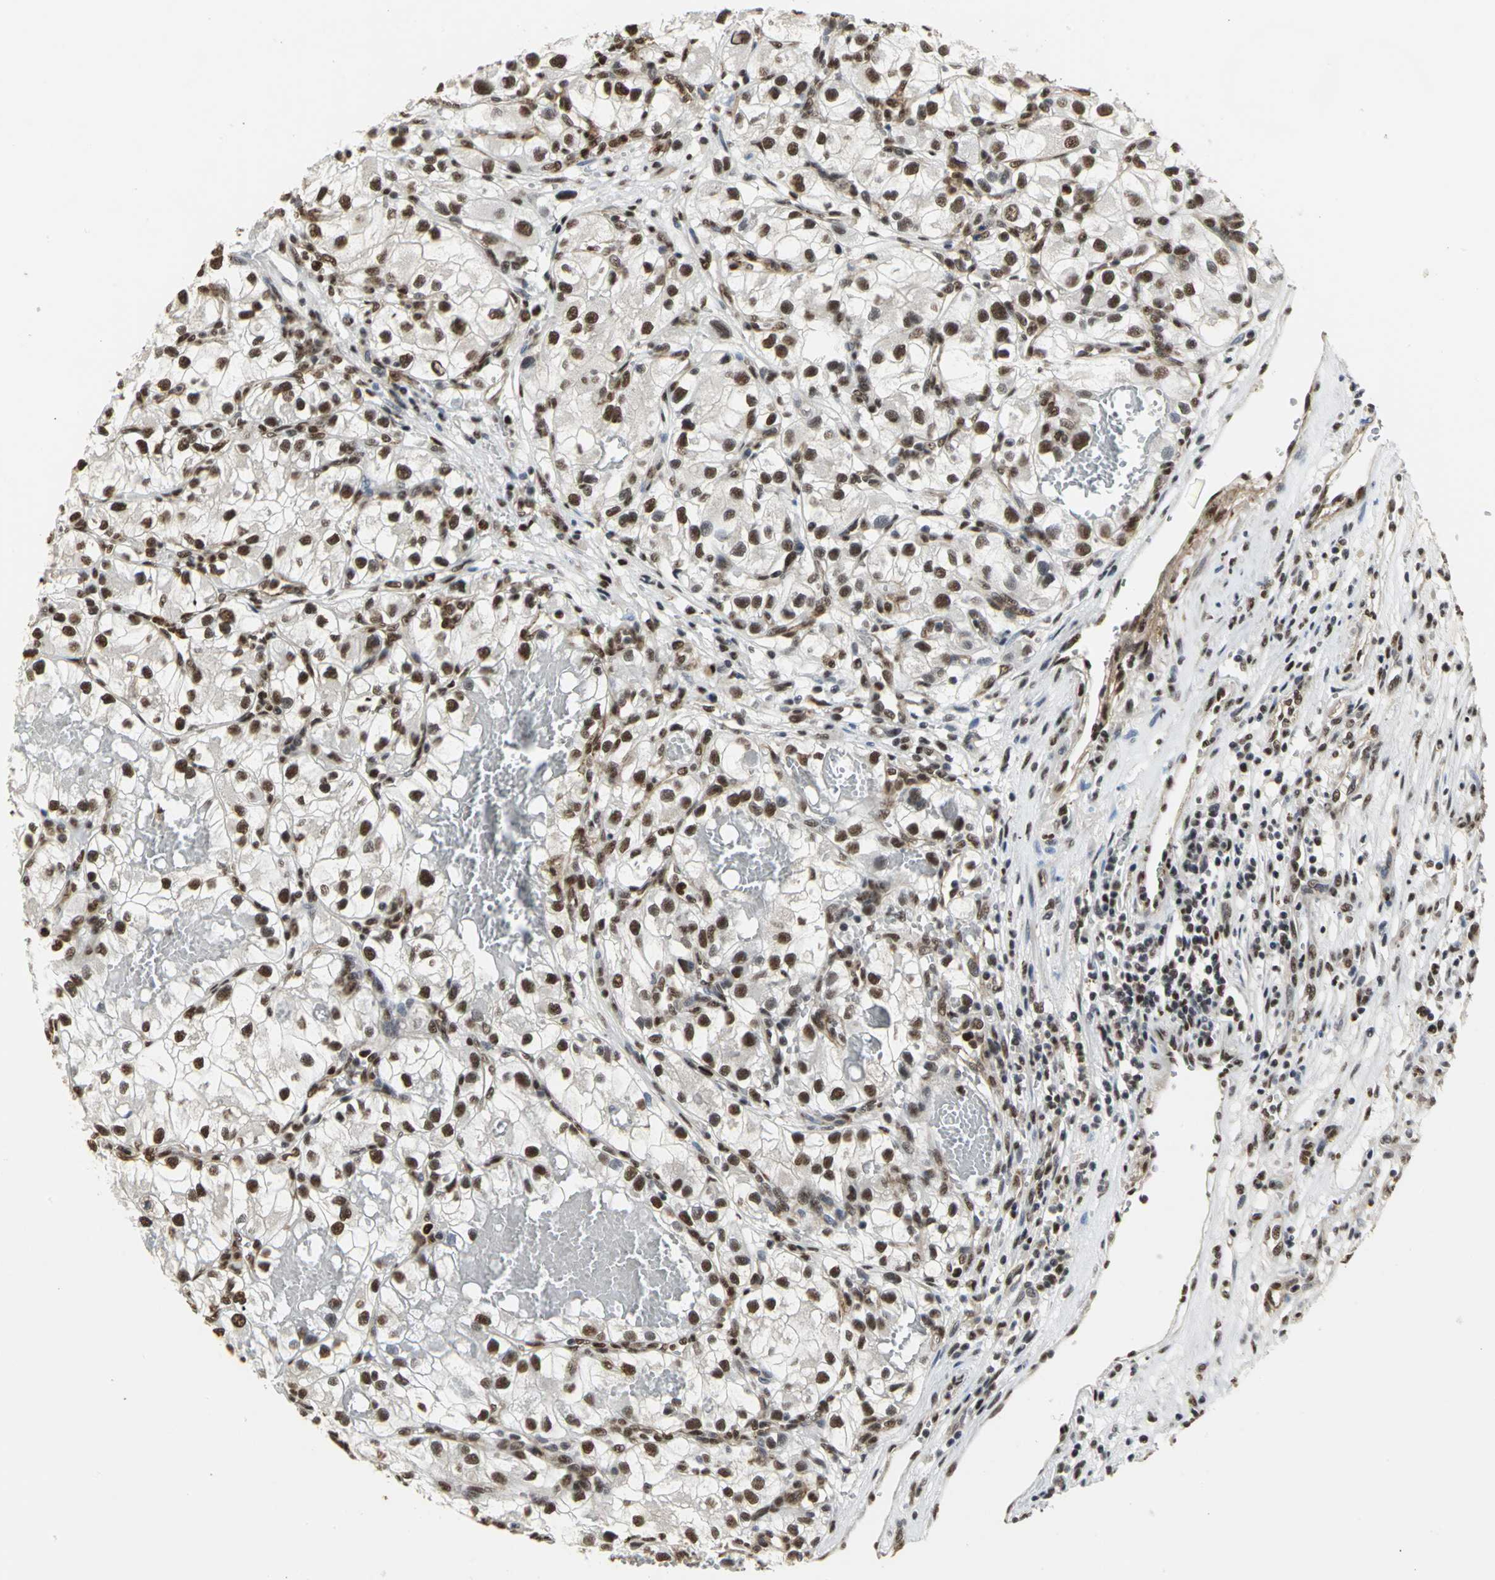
{"staining": {"intensity": "strong", "quantity": ">75%", "location": "nuclear"}, "tissue": "renal cancer", "cell_type": "Tumor cells", "image_type": "cancer", "snomed": [{"axis": "morphology", "description": "Adenocarcinoma, NOS"}, {"axis": "topography", "description": "Kidney"}], "caption": "Immunohistochemistry of renal cancer displays high levels of strong nuclear positivity in about >75% of tumor cells. Immunohistochemistry stains the protein of interest in brown and the nuclei are stained blue.", "gene": "CCDC88C", "patient": {"sex": "female", "age": 57}}